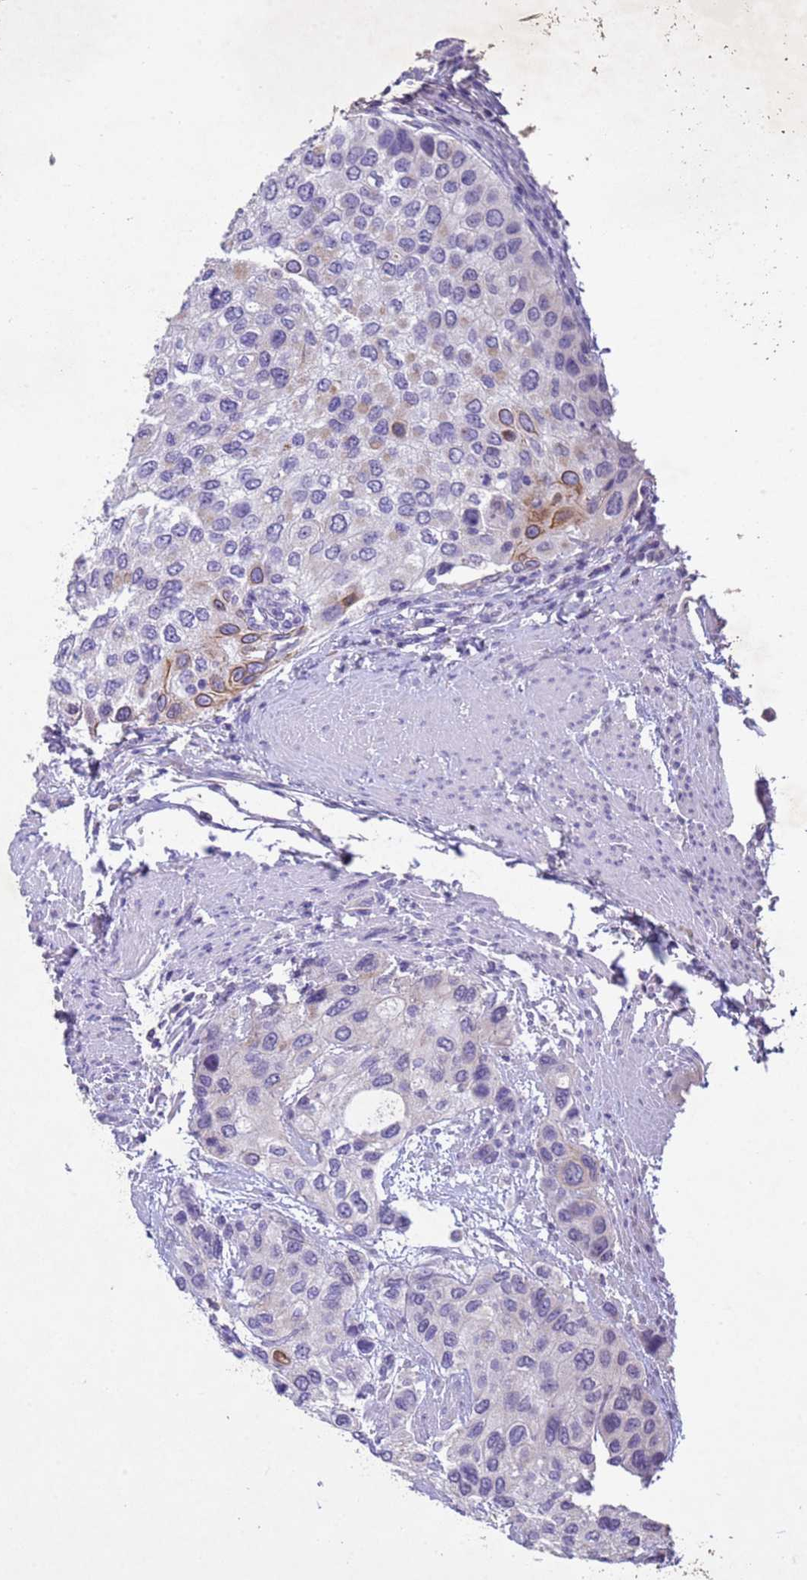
{"staining": {"intensity": "moderate", "quantity": "<25%", "location": "cytoplasmic/membranous"}, "tissue": "urothelial cancer", "cell_type": "Tumor cells", "image_type": "cancer", "snomed": [{"axis": "morphology", "description": "Normal tissue, NOS"}, {"axis": "morphology", "description": "Urothelial carcinoma, High grade"}, {"axis": "topography", "description": "Vascular tissue"}, {"axis": "topography", "description": "Urinary bladder"}], "caption": "Protein analysis of high-grade urothelial carcinoma tissue displays moderate cytoplasmic/membranous positivity in about <25% of tumor cells.", "gene": "NLRP11", "patient": {"sex": "female", "age": 56}}